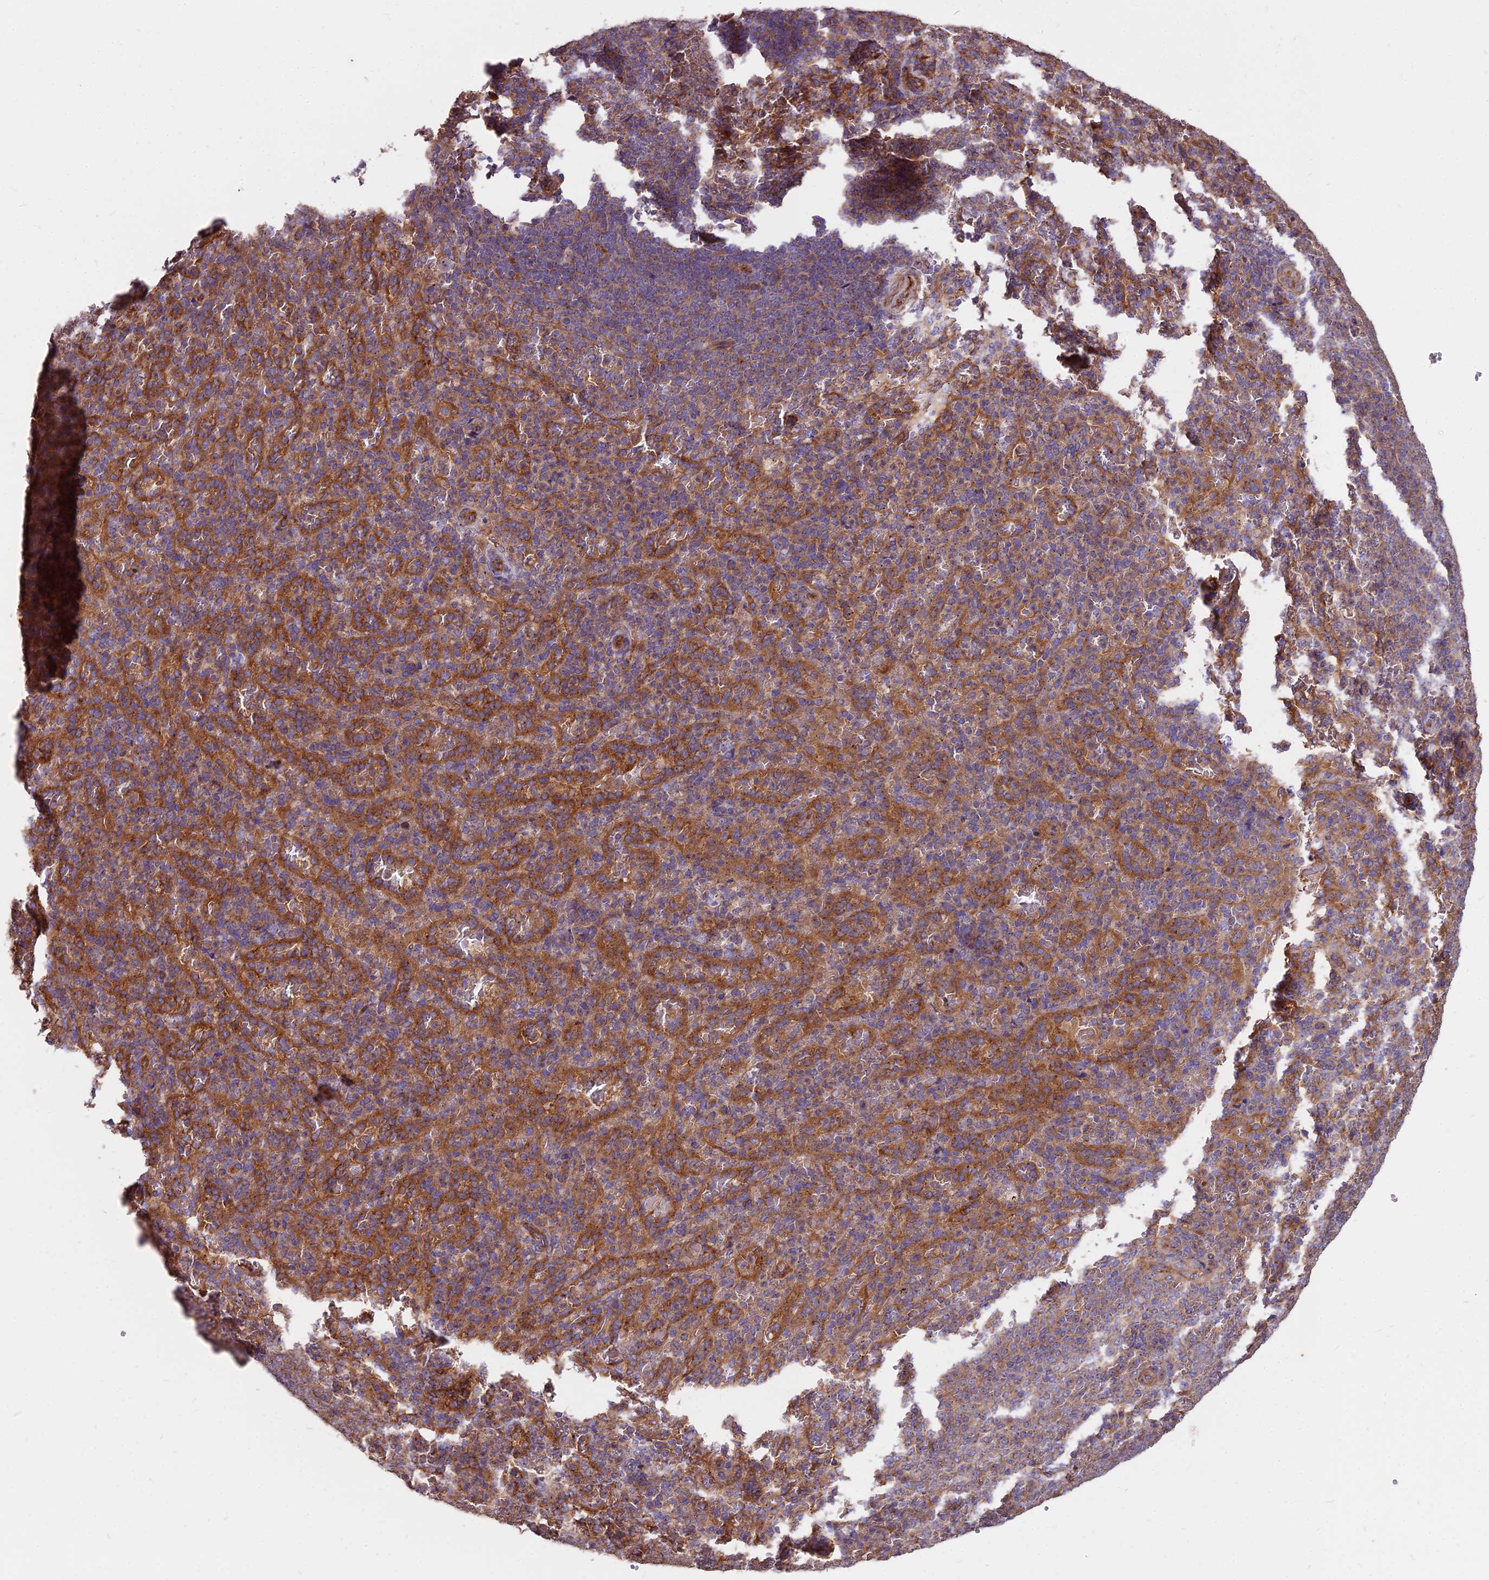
{"staining": {"intensity": "weak", "quantity": "25%-75%", "location": "cytoplasmic/membranous"}, "tissue": "spleen", "cell_type": "Cells in red pulp", "image_type": "normal", "snomed": [{"axis": "morphology", "description": "Normal tissue, NOS"}, {"axis": "topography", "description": "Spleen"}], "caption": "DAB (3,3'-diaminobenzidine) immunohistochemical staining of unremarkable human spleen displays weak cytoplasmic/membranous protein positivity in about 25%-75% of cells in red pulp. (DAB = brown stain, brightfield microscopy at high magnification).", "gene": "DCTN3", "patient": {"sex": "female", "age": 21}}